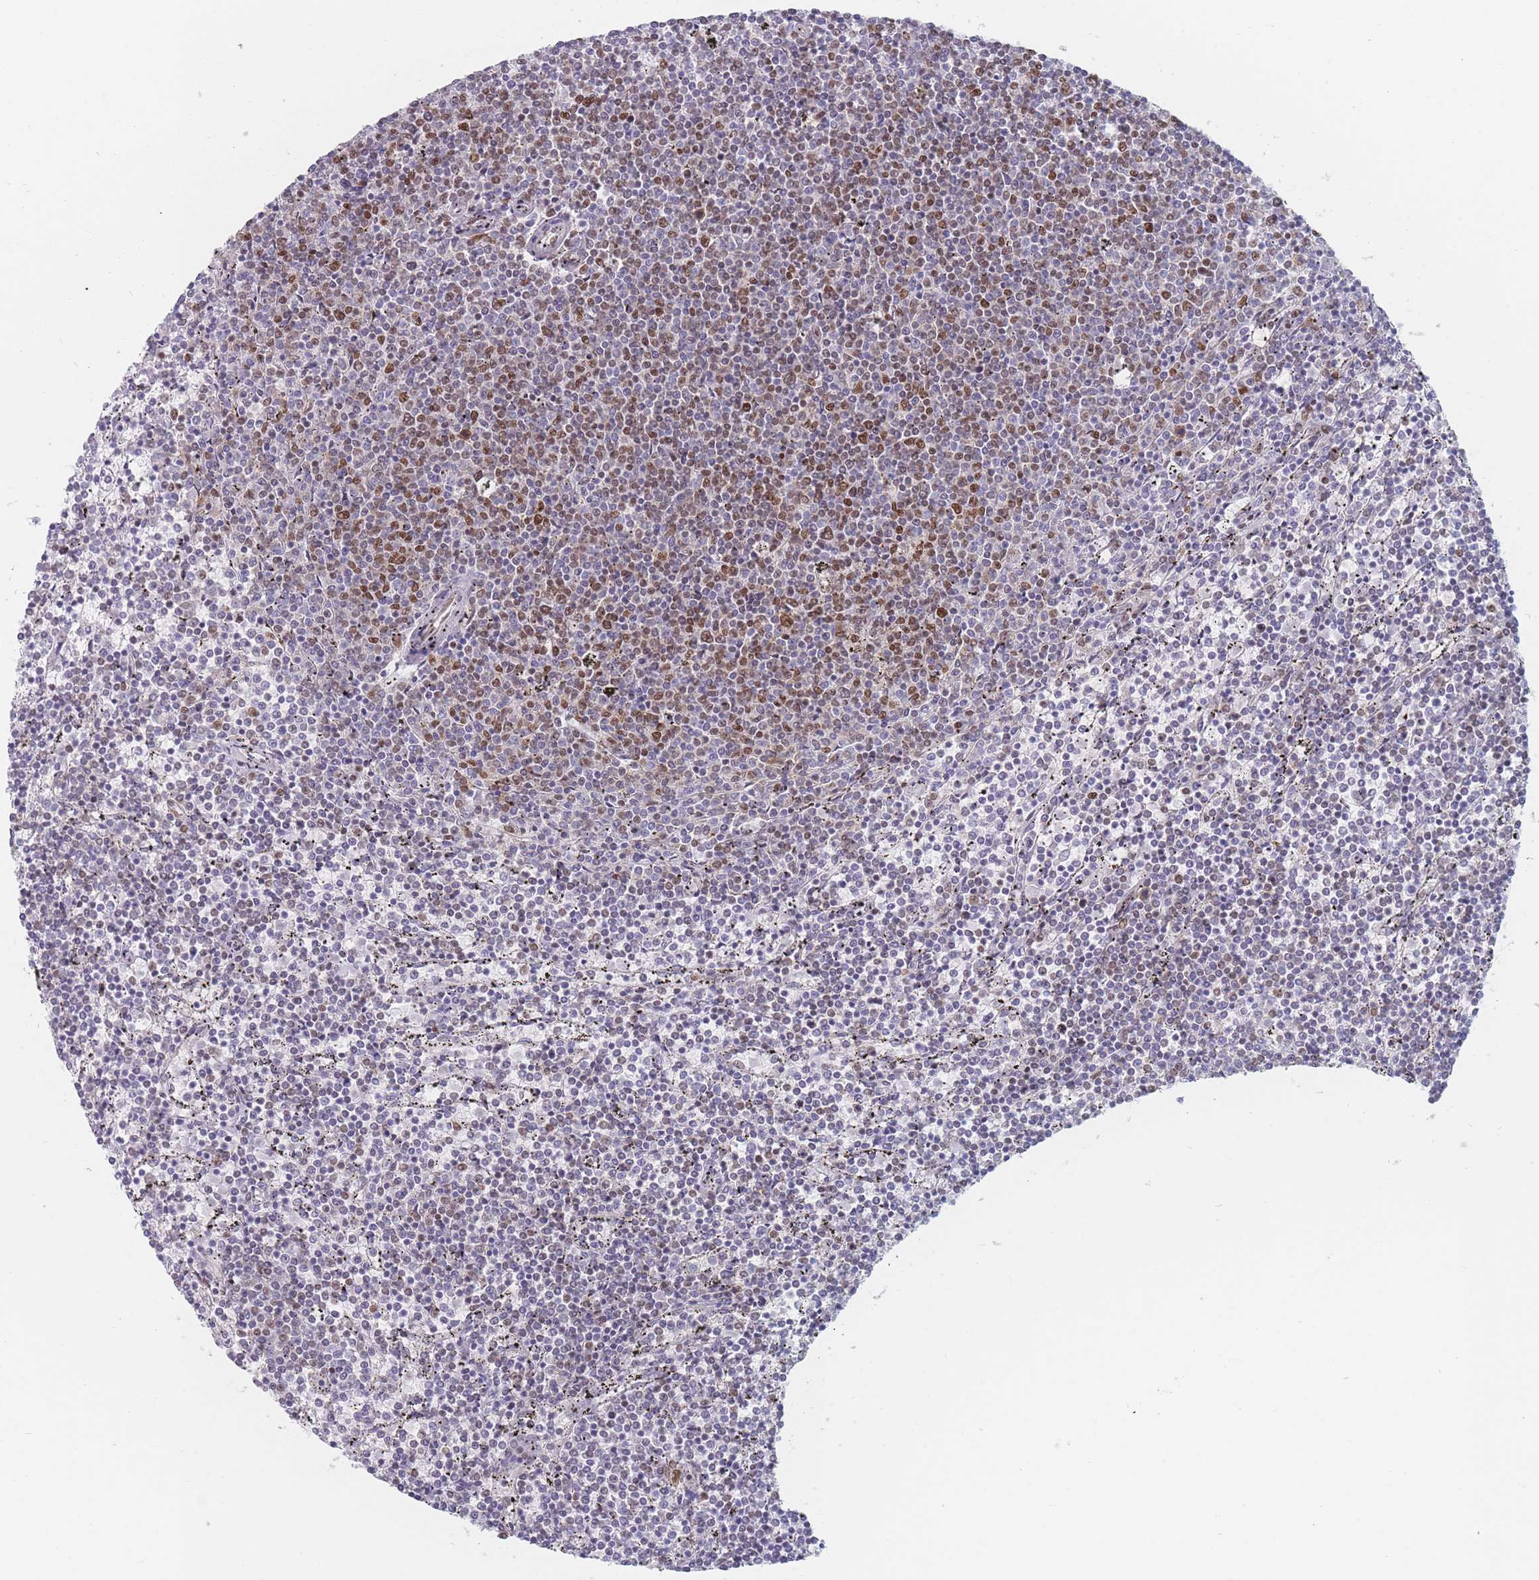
{"staining": {"intensity": "moderate", "quantity": "25%-75%", "location": "nuclear"}, "tissue": "lymphoma", "cell_type": "Tumor cells", "image_type": "cancer", "snomed": [{"axis": "morphology", "description": "Malignant lymphoma, non-Hodgkin's type, Low grade"}, {"axis": "topography", "description": "Spleen"}], "caption": "Protein analysis of lymphoma tissue exhibits moderate nuclear staining in approximately 25%-75% of tumor cells. (DAB IHC, brown staining for protein, blue staining for nuclei).", "gene": "SAFB2", "patient": {"sex": "female", "age": 50}}